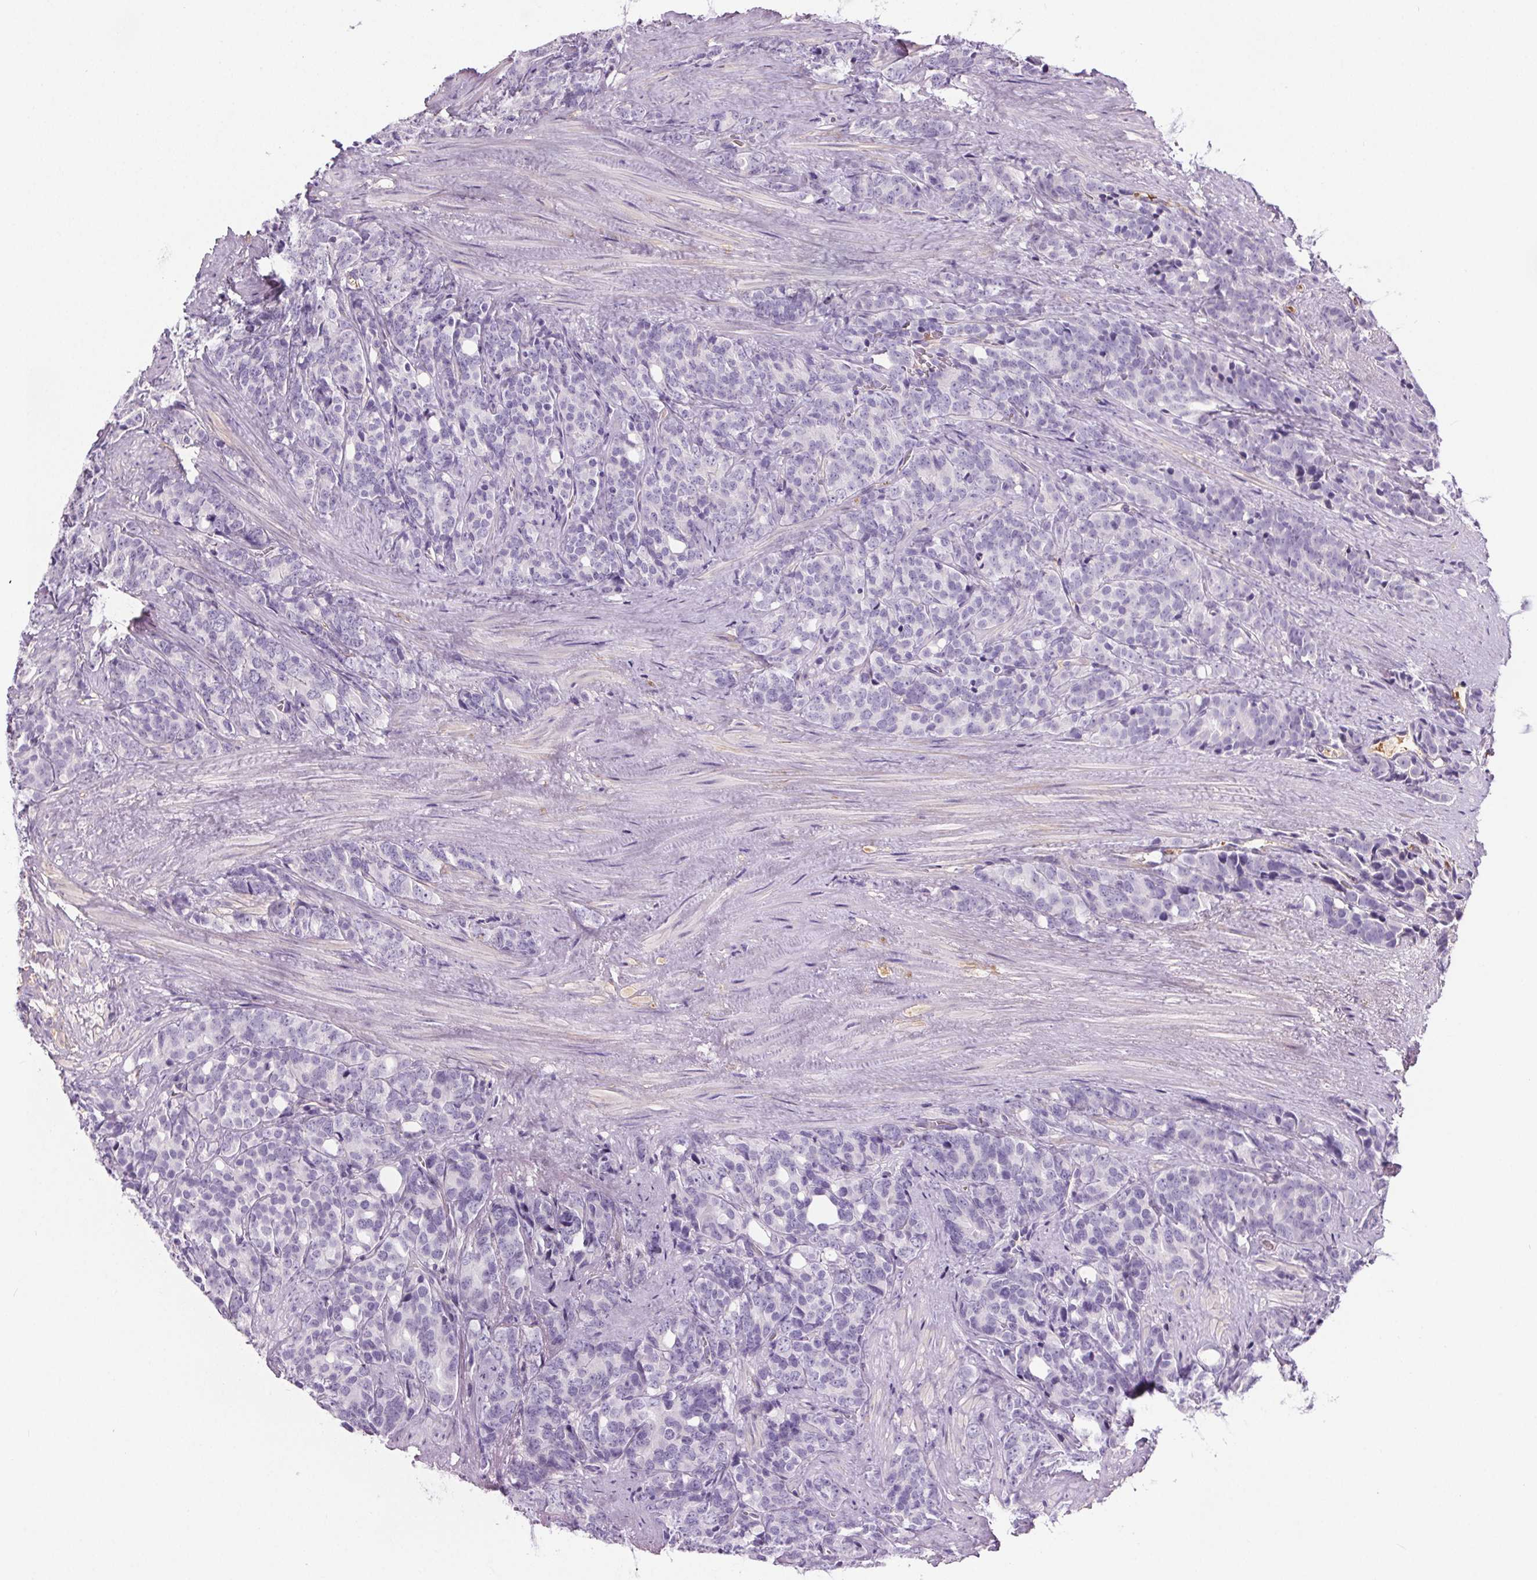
{"staining": {"intensity": "negative", "quantity": "none", "location": "none"}, "tissue": "prostate cancer", "cell_type": "Tumor cells", "image_type": "cancer", "snomed": [{"axis": "morphology", "description": "Adenocarcinoma, High grade"}, {"axis": "topography", "description": "Prostate"}], "caption": "The immunohistochemistry (IHC) photomicrograph has no significant positivity in tumor cells of adenocarcinoma (high-grade) (prostate) tissue. Brightfield microscopy of IHC stained with DAB (brown) and hematoxylin (blue), captured at high magnification.", "gene": "CD5L", "patient": {"sex": "male", "age": 84}}